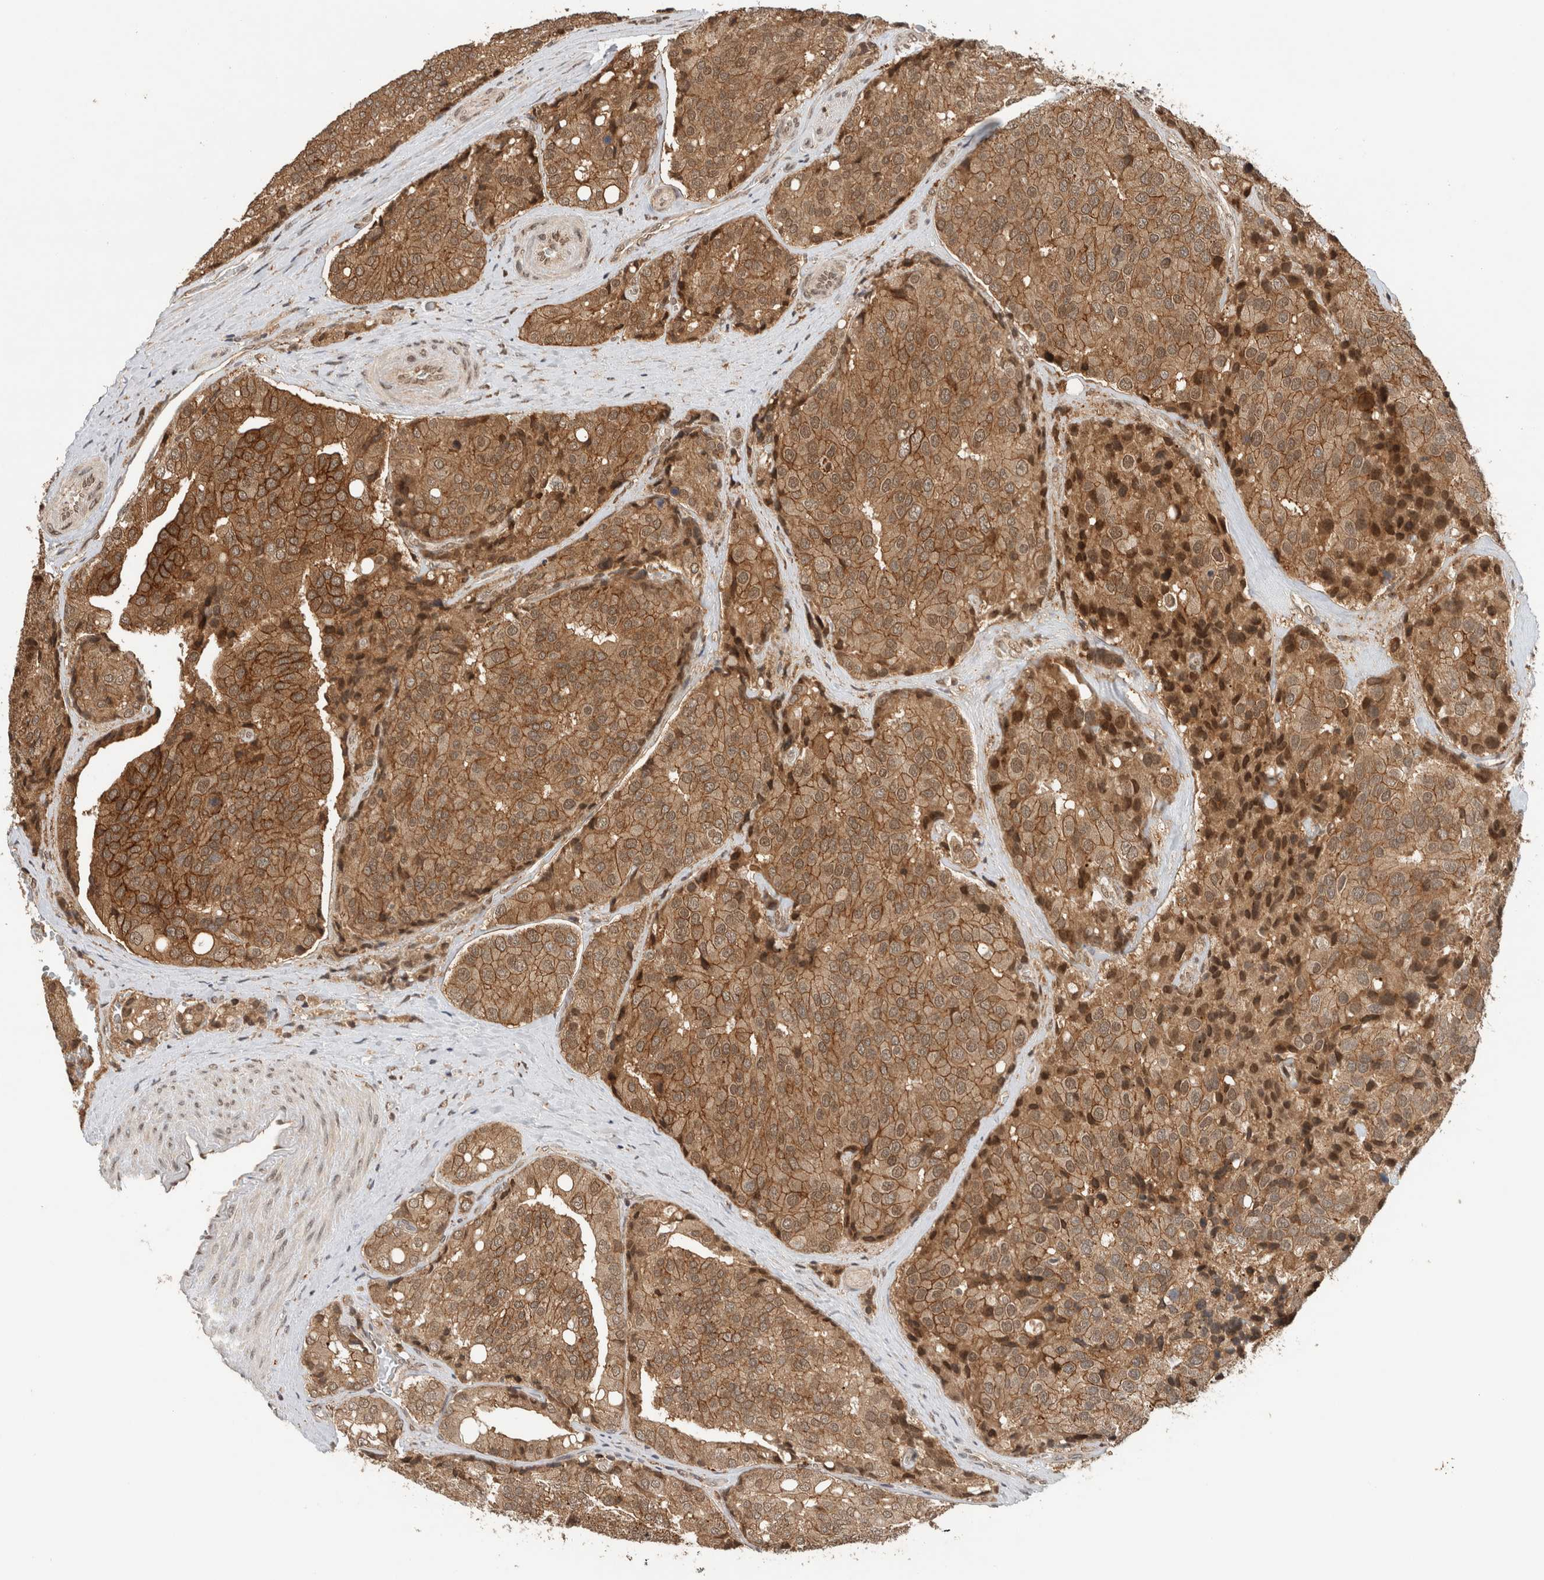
{"staining": {"intensity": "moderate", "quantity": ">75%", "location": "cytoplasmic/membranous,nuclear"}, "tissue": "prostate cancer", "cell_type": "Tumor cells", "image_type": "cancer", "snomed": [{"axis": "morphology", "description": "Adenocarcinoma, High grade"}, {"axis": "topography", "description": "Prostate"}], "caption": "IHC micrograph of neoplastic tissue: human prostate high-grade adenocarcinoma stained using IHC exhibits medium levels of moderate protein expression localized specifically in the cytoplasmic/membranous and nuclear of tumor cells, appearing as a cytoplasmic/membranous and nuclear brown color.", "gene": "C1orf21", "patient": {"sex": "male", "age": 50}}